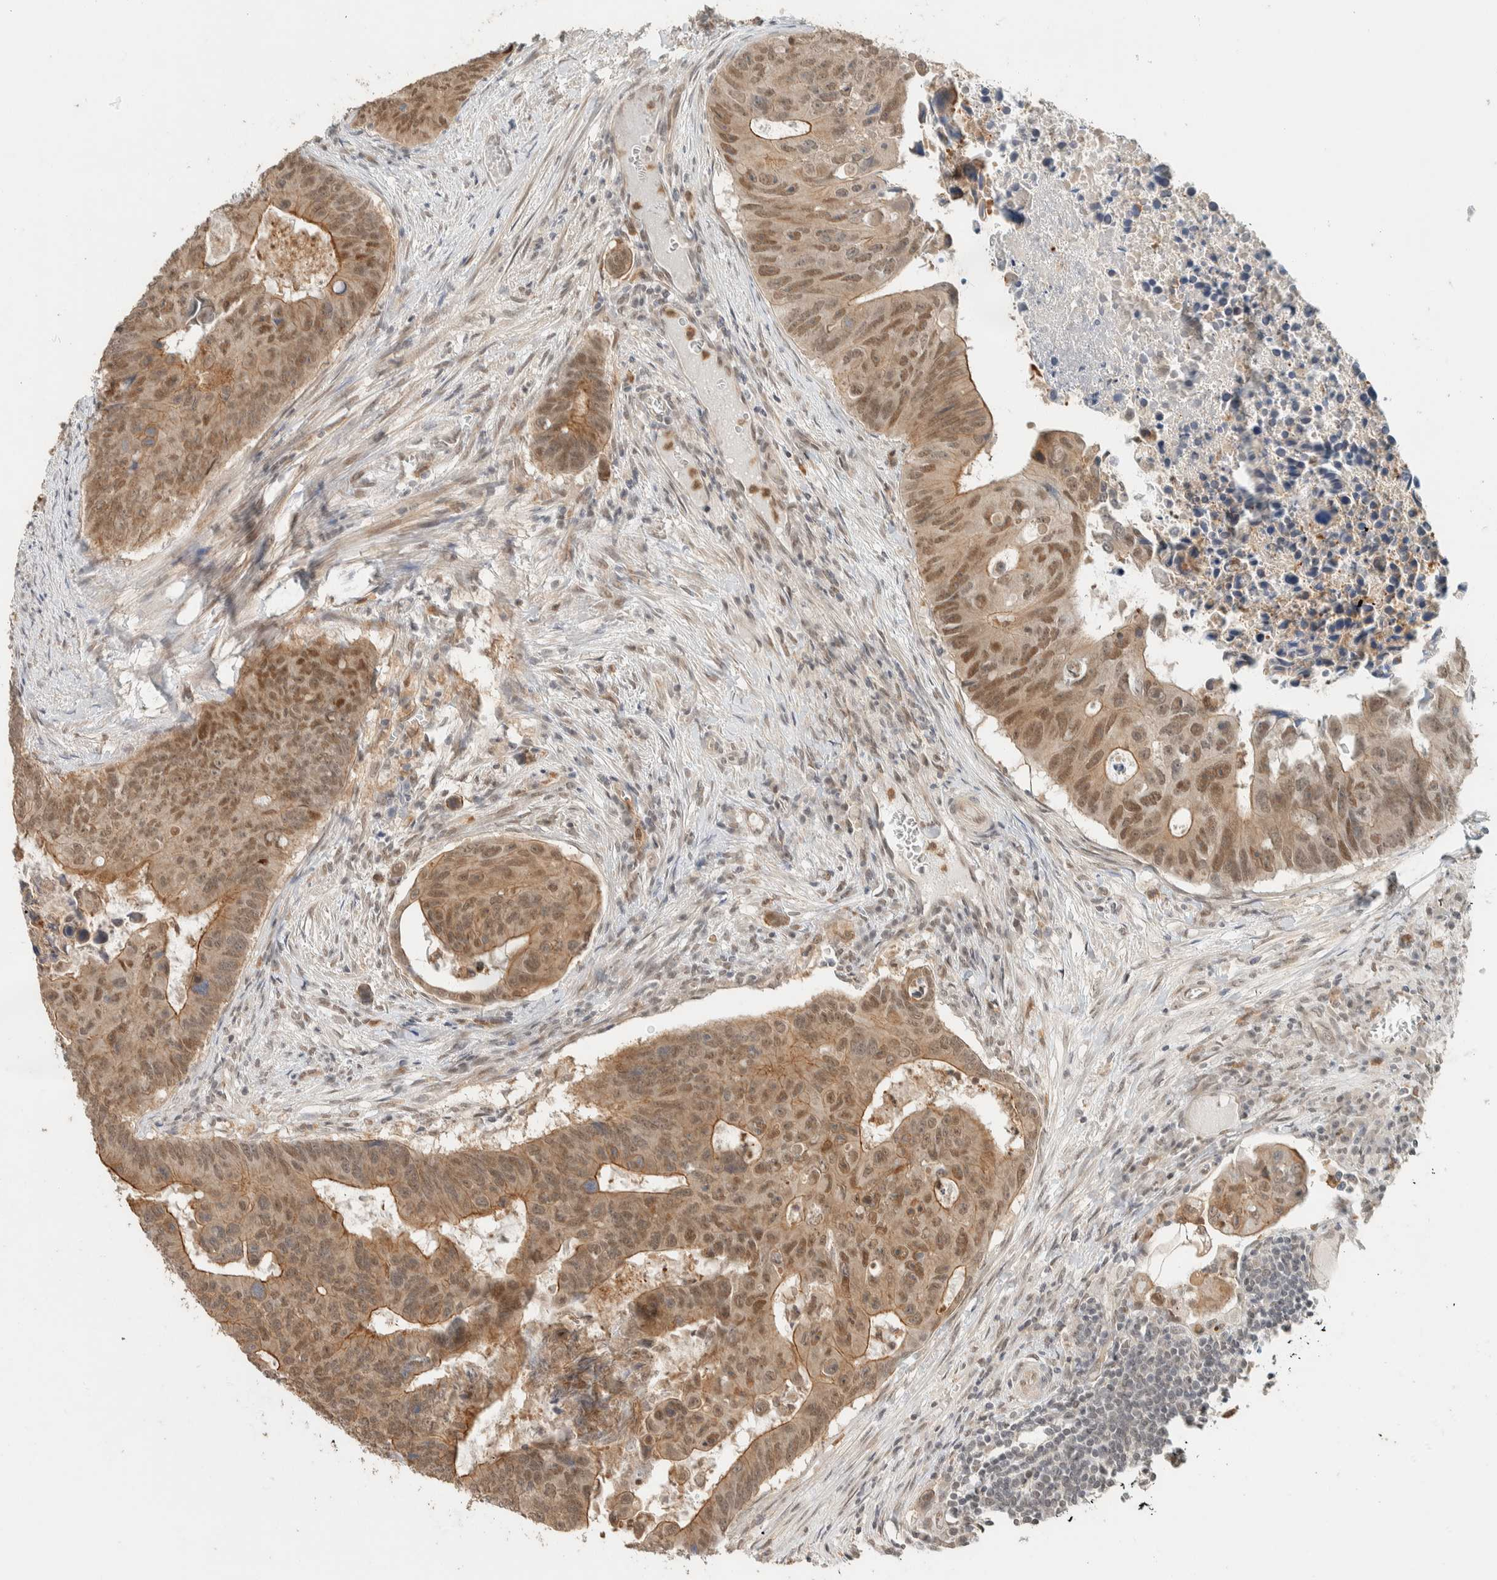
{"staining": {"intensity": "moderate", "quantity": ">75%", "location": "cytoplasmic/membranous,nuclear"}, "tissue": "colorectal cancer", "cell_type": "Tumor cells", "image_type": "cancer", "snomed": [{"axis": "morphology", "description": "Adenocarcinoma, NOS"}, {"axis": "topography", "description": "Colon"}], "caption": "Immunohistochemical staining of human adenocarcinoma (colorectal) reveals medium levels of moderate cytoplasmic/membranous and nuclear expression in approximately >75% of tumor cells. (brown staining indicates protein expression, while blue staining denotes nuclei).", "gene": "ZBTB2", "patient": {"sex": "male", "age": 87}}